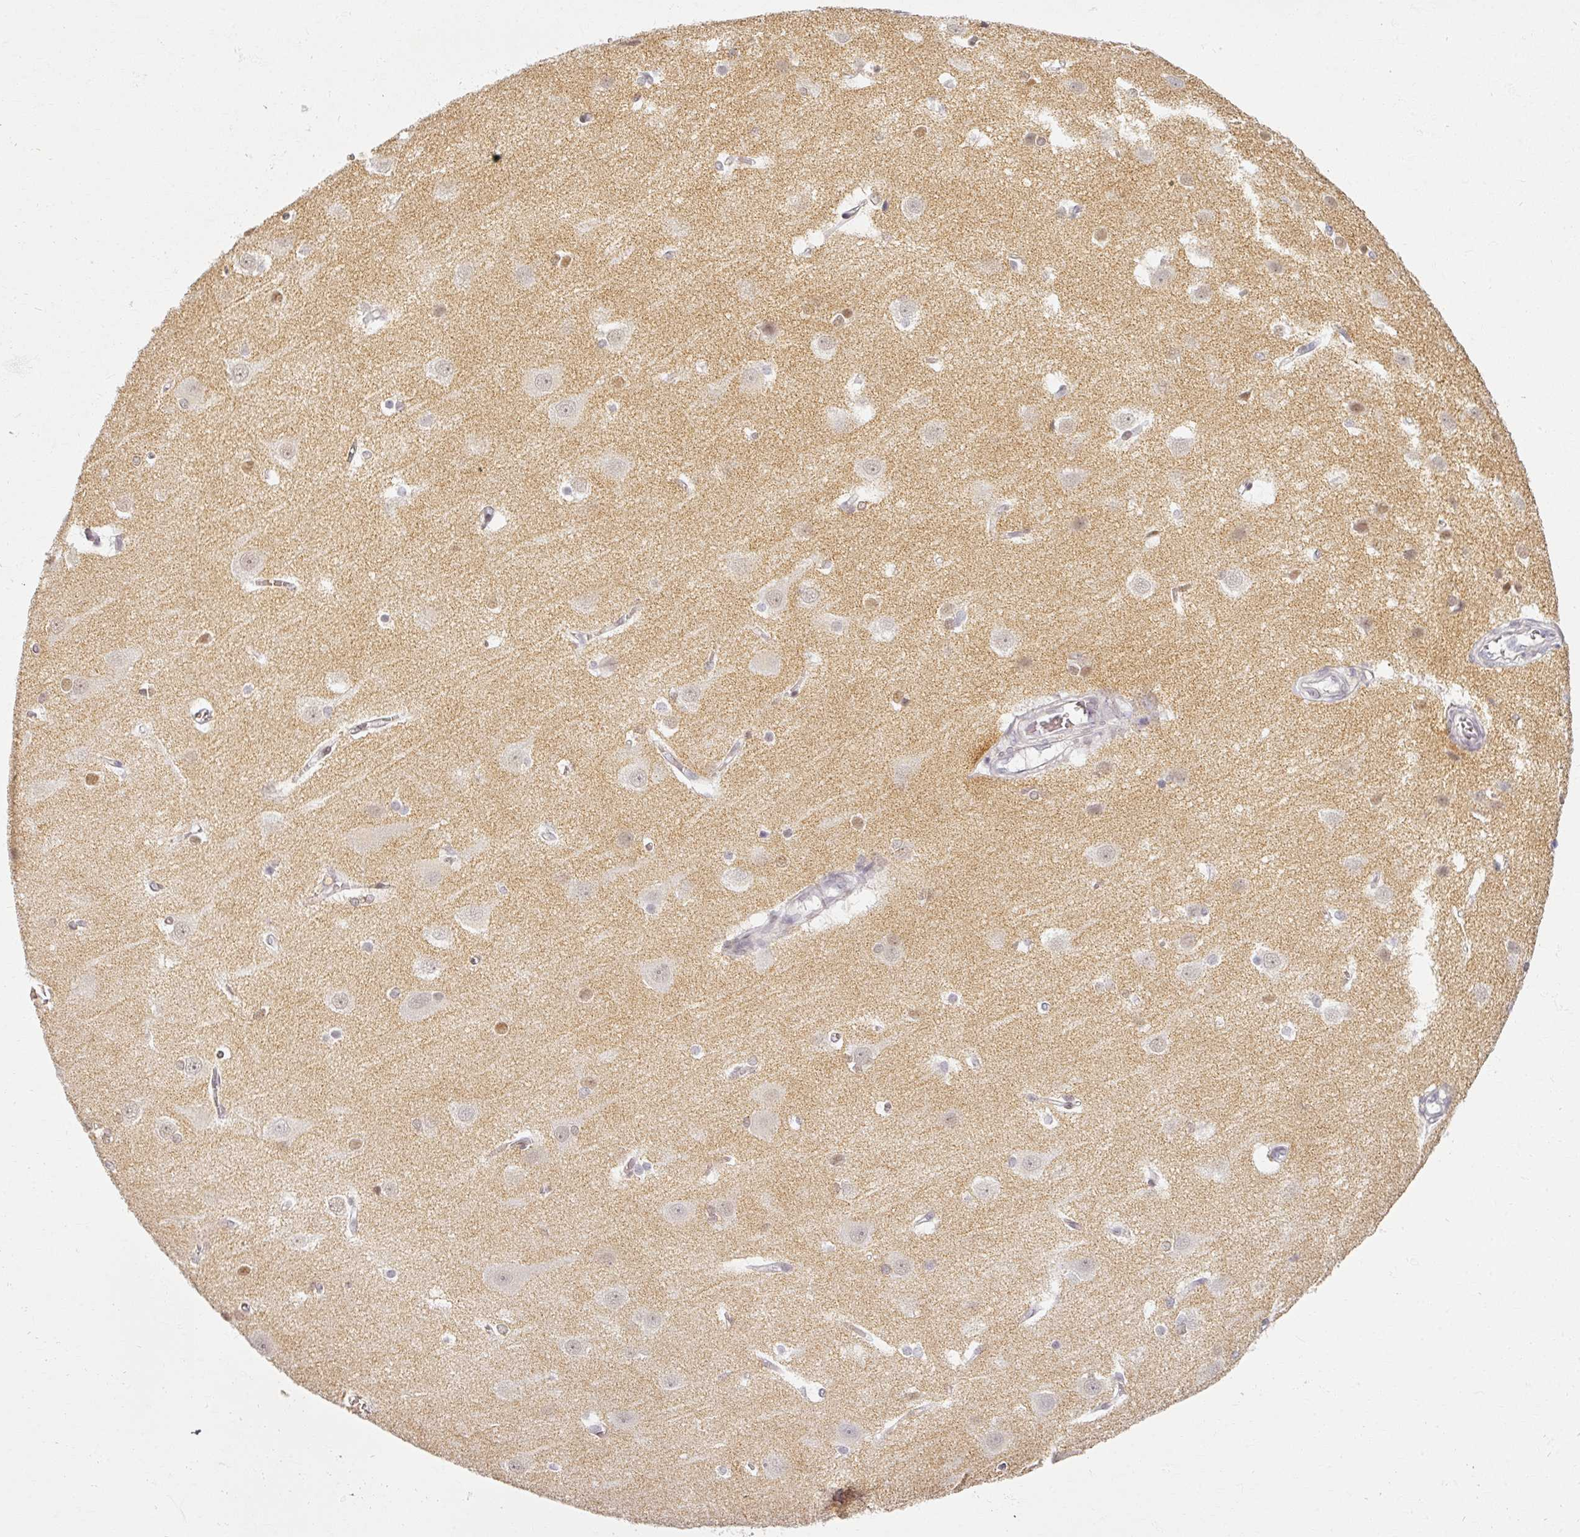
{"staining": {"intensity": "moderate", "quantity": "<25%", "location": "cytoplasmic/membranous"}, "tissue": "cerebral cortex", "cell_type": "Endothelial cells", "image_type": "normal", "snomed": [{"axis": "morphology", "description": "Normal tissue, NOS"}, {"axis": "topography", "description": "Cerebral cortex"}], "caption": "Immunohistochemical staining of unremarkable cerebral cortex reveals moderate cytoplasmic/membranous protein staining in approximately <25% of endothelial cells.", "gene": "RIPOR3", "patient": {"sex": "male", "age": 37}}